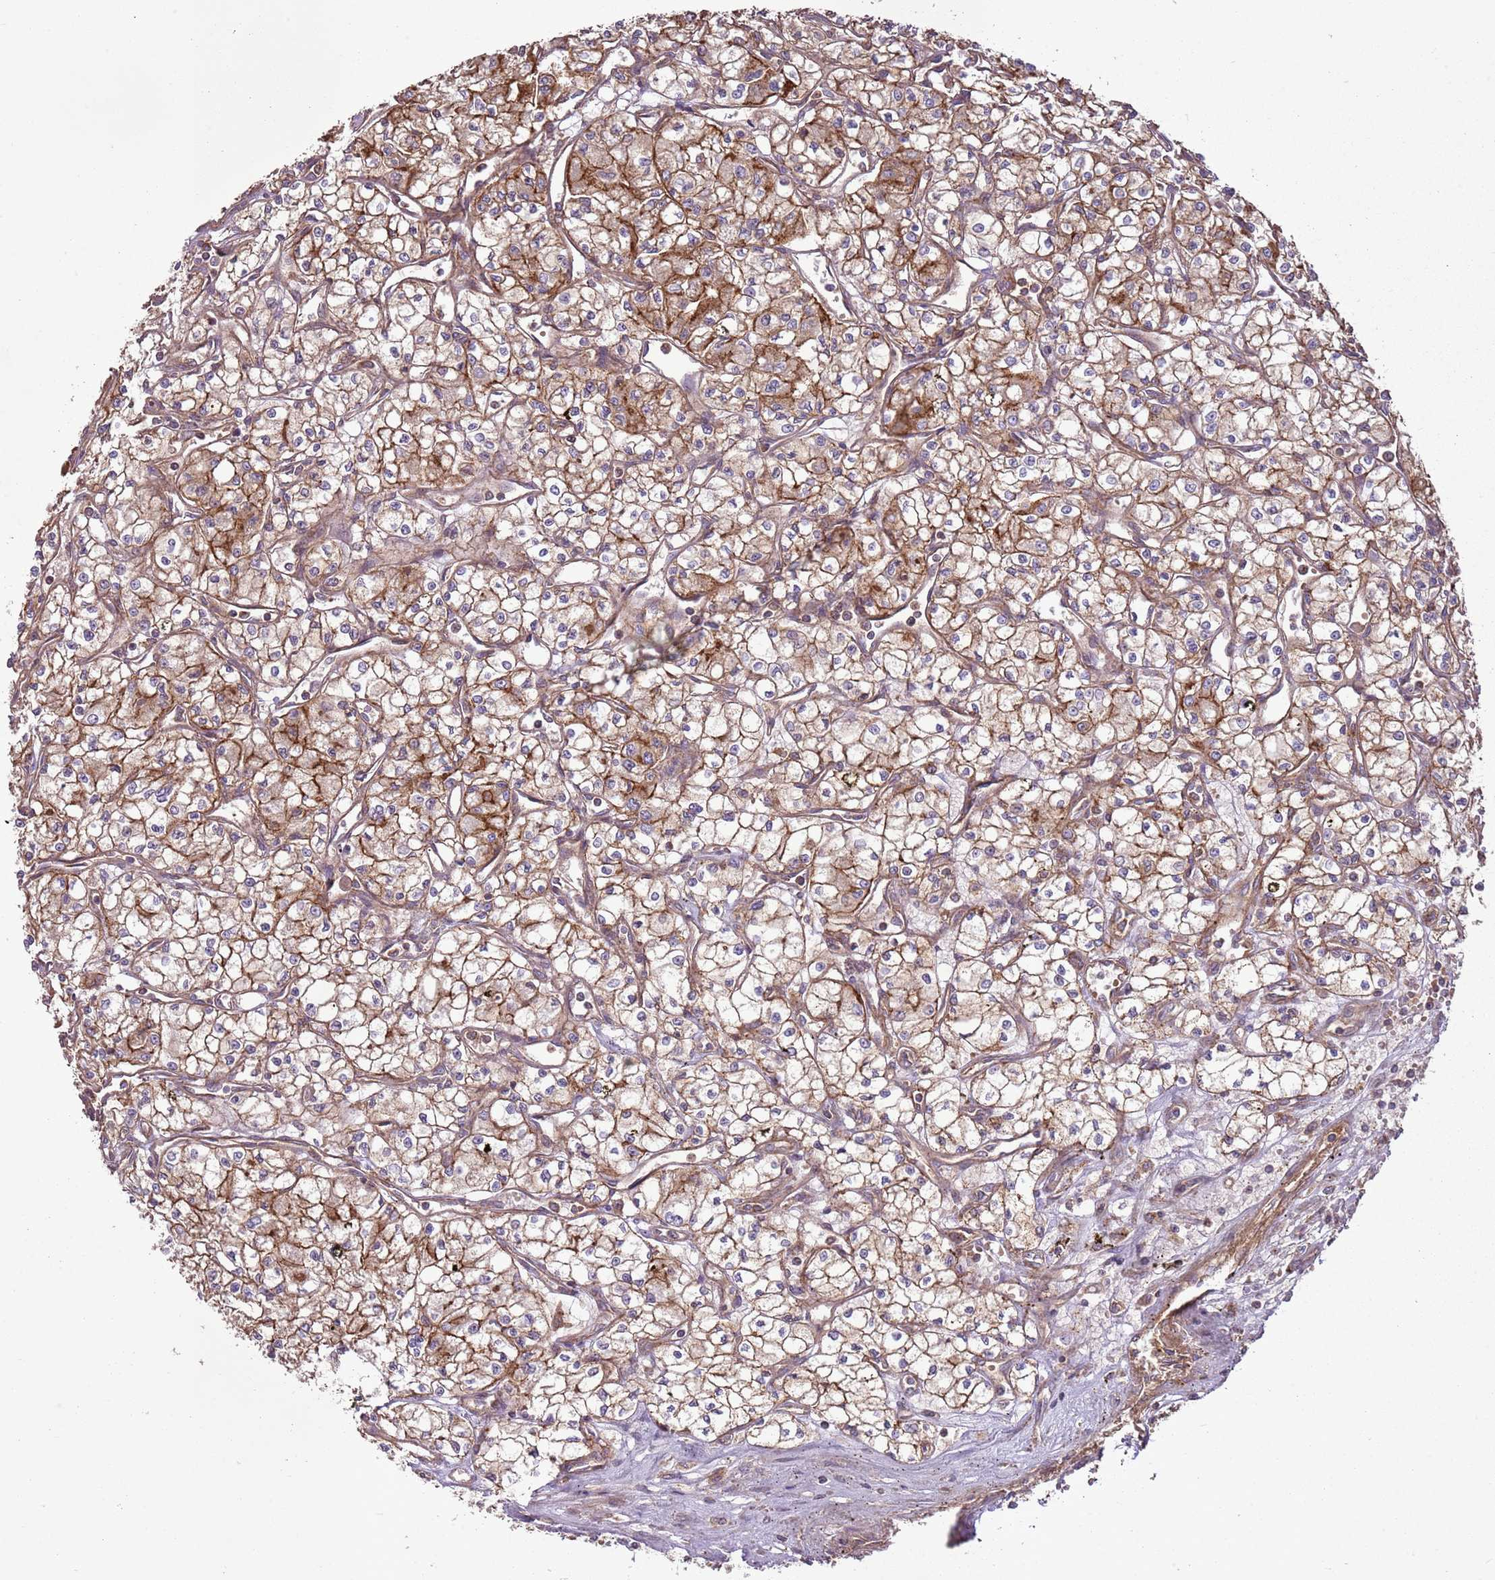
{"staining": {"intensity": "moderate", "quantity": ">75%", "location": "cytoplasmic/membranous"}, "tissue": "renal cancer", "cell_type": "Tumor cells", "image_type": "cancer", "snomed": [{"axis": "morphology", "description": "Adenocarcinoma, NOS"}, {"axis": "topography", "description": "Kidney"}], "caption": "Renal adenocarcinoma stained for a protein (brown) demonstrates moderate cytoplasmic/membranous positive positivity in approximately >75% of tumor cells.", "gene": "ANKRD24", "patient": {"sex": "male", "age": 59}}